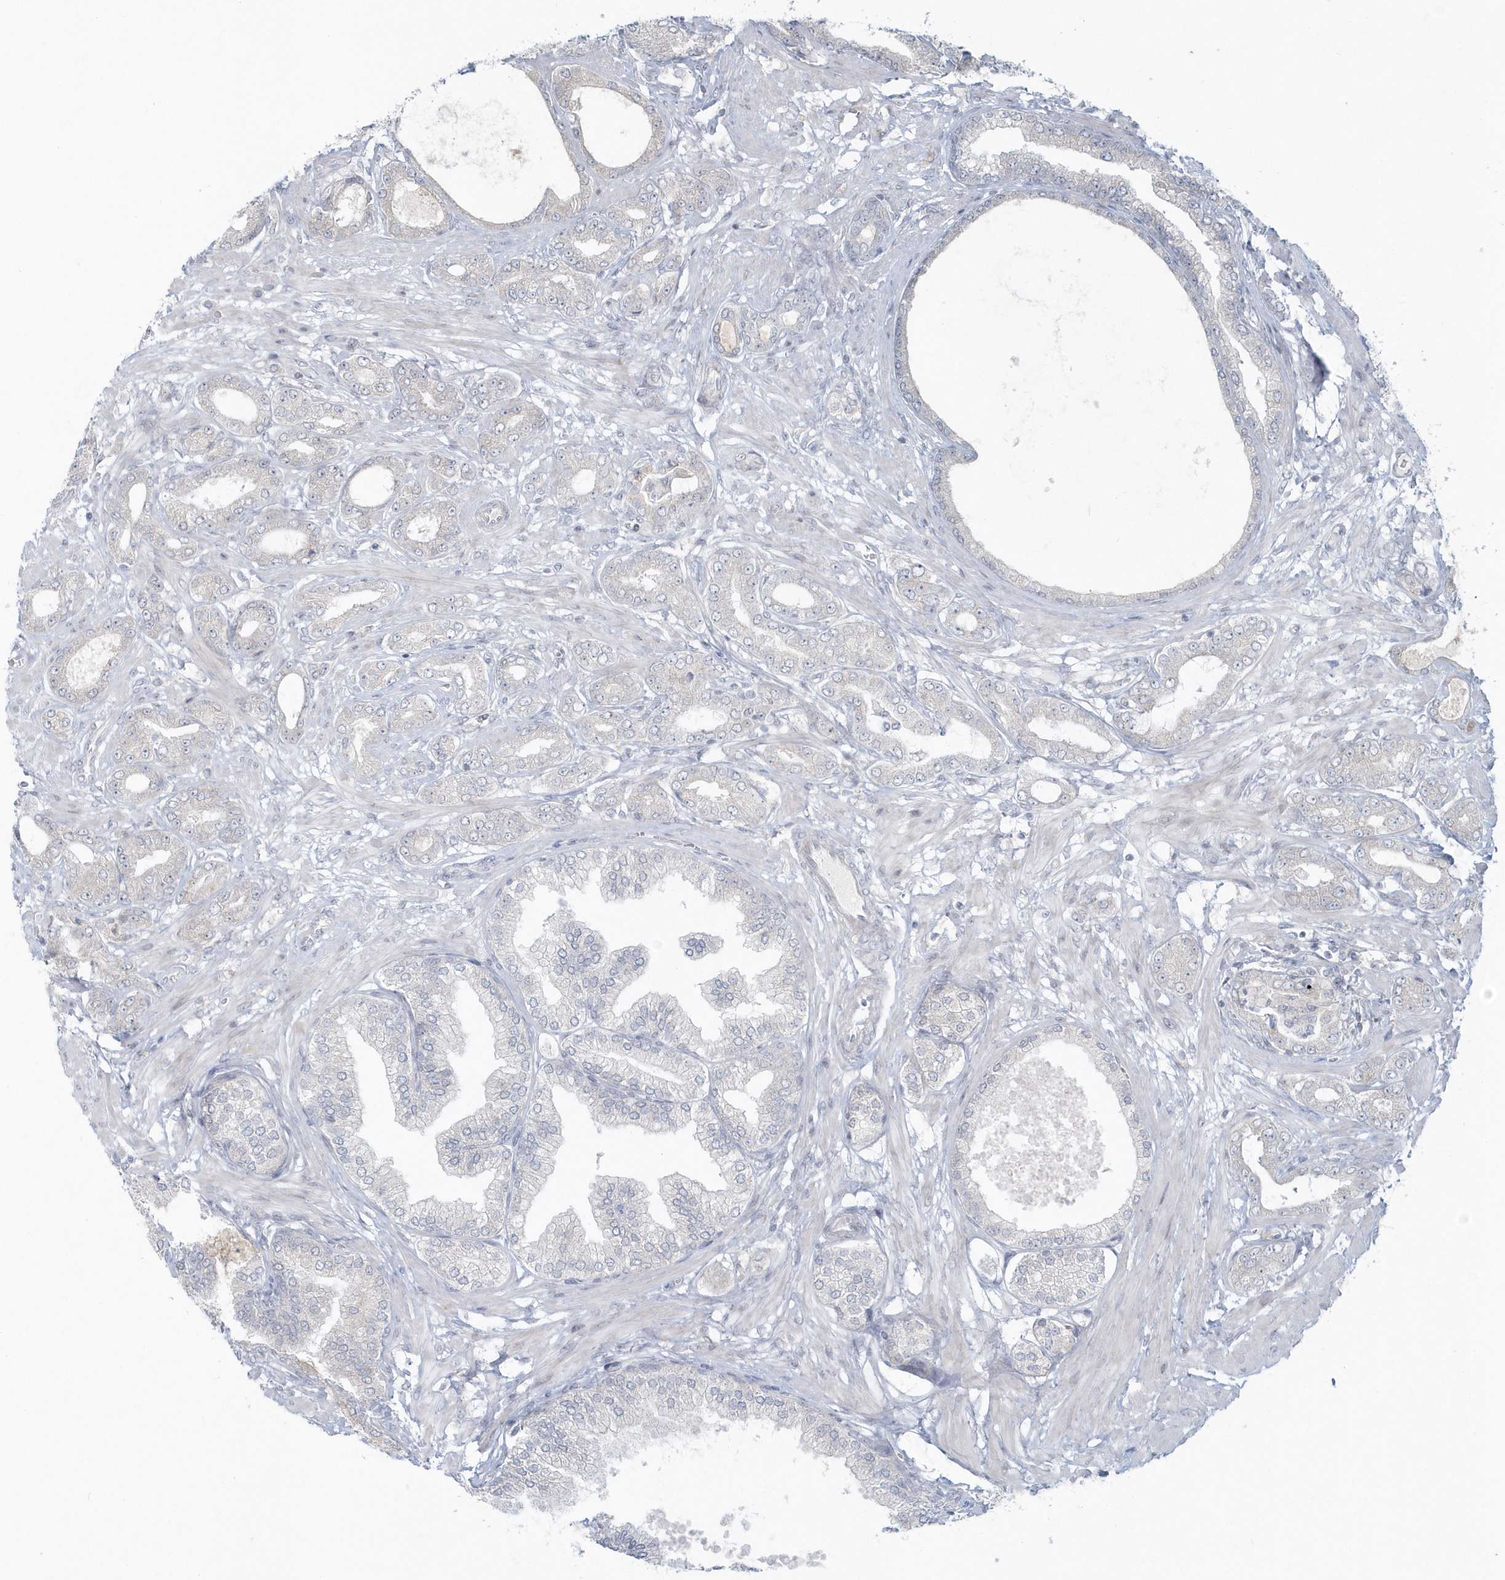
{"staining": {"intensity": "negative", "quantity": "none", "location": "none"}, "tissue": "prostate cancer", "cell_type": "Tumor cells", "image_type": "cancer", "snomed": [{"axis": "morphology", "description": "Adenocarcinoma, Low grade"}, {"axis": "topography", "description": "Prostate"}], "caption": "Tumor cells are negative for brown protein staining in prostate cancer.", "gene": "BLTP3A", "patient": {"sex": "male", "age": 63}}